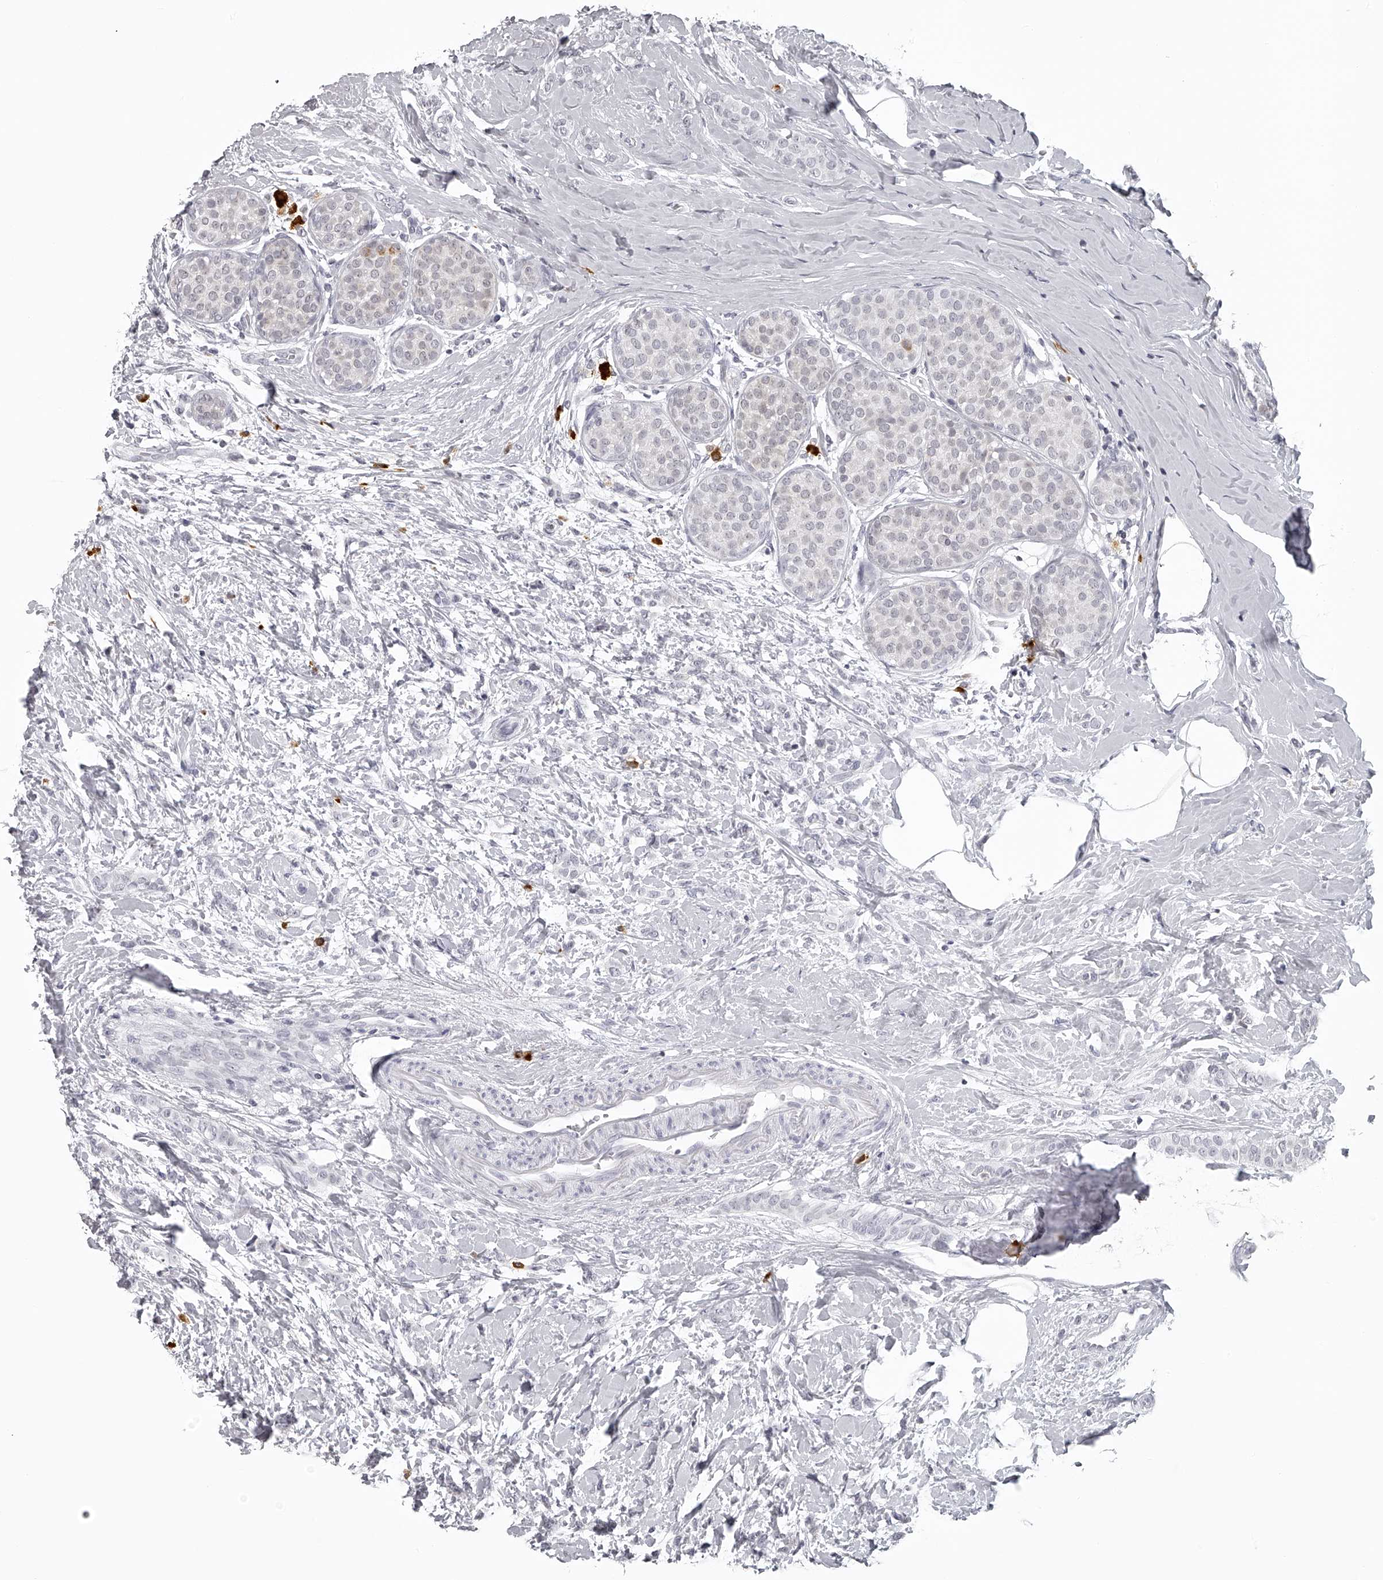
{"staining": {"intensity": "negative", "quantity": "none", "location": "none"}, "tissue": "breast cancer", "cell_type": "Tumor cells", "image_type": "cancer", "snomed": [{"axis": "morphology", "description": "Lobular carcinoma, in situ"}, {"axis": "morphology", "description": "Lobular carcinoma"}, {"axis": "topography", "description": "Breast"}], "caption": "Tumor cells are negative for protein expression in human breast lobular carcinoma in situ. (DAB (3,3'-diaminobenzidine) immunohistochemistry (IHC) visualized using brightfield microscopy, high magnification).", "gene": "SEC11C", "patient": {"sex": "female", "age": 41}}